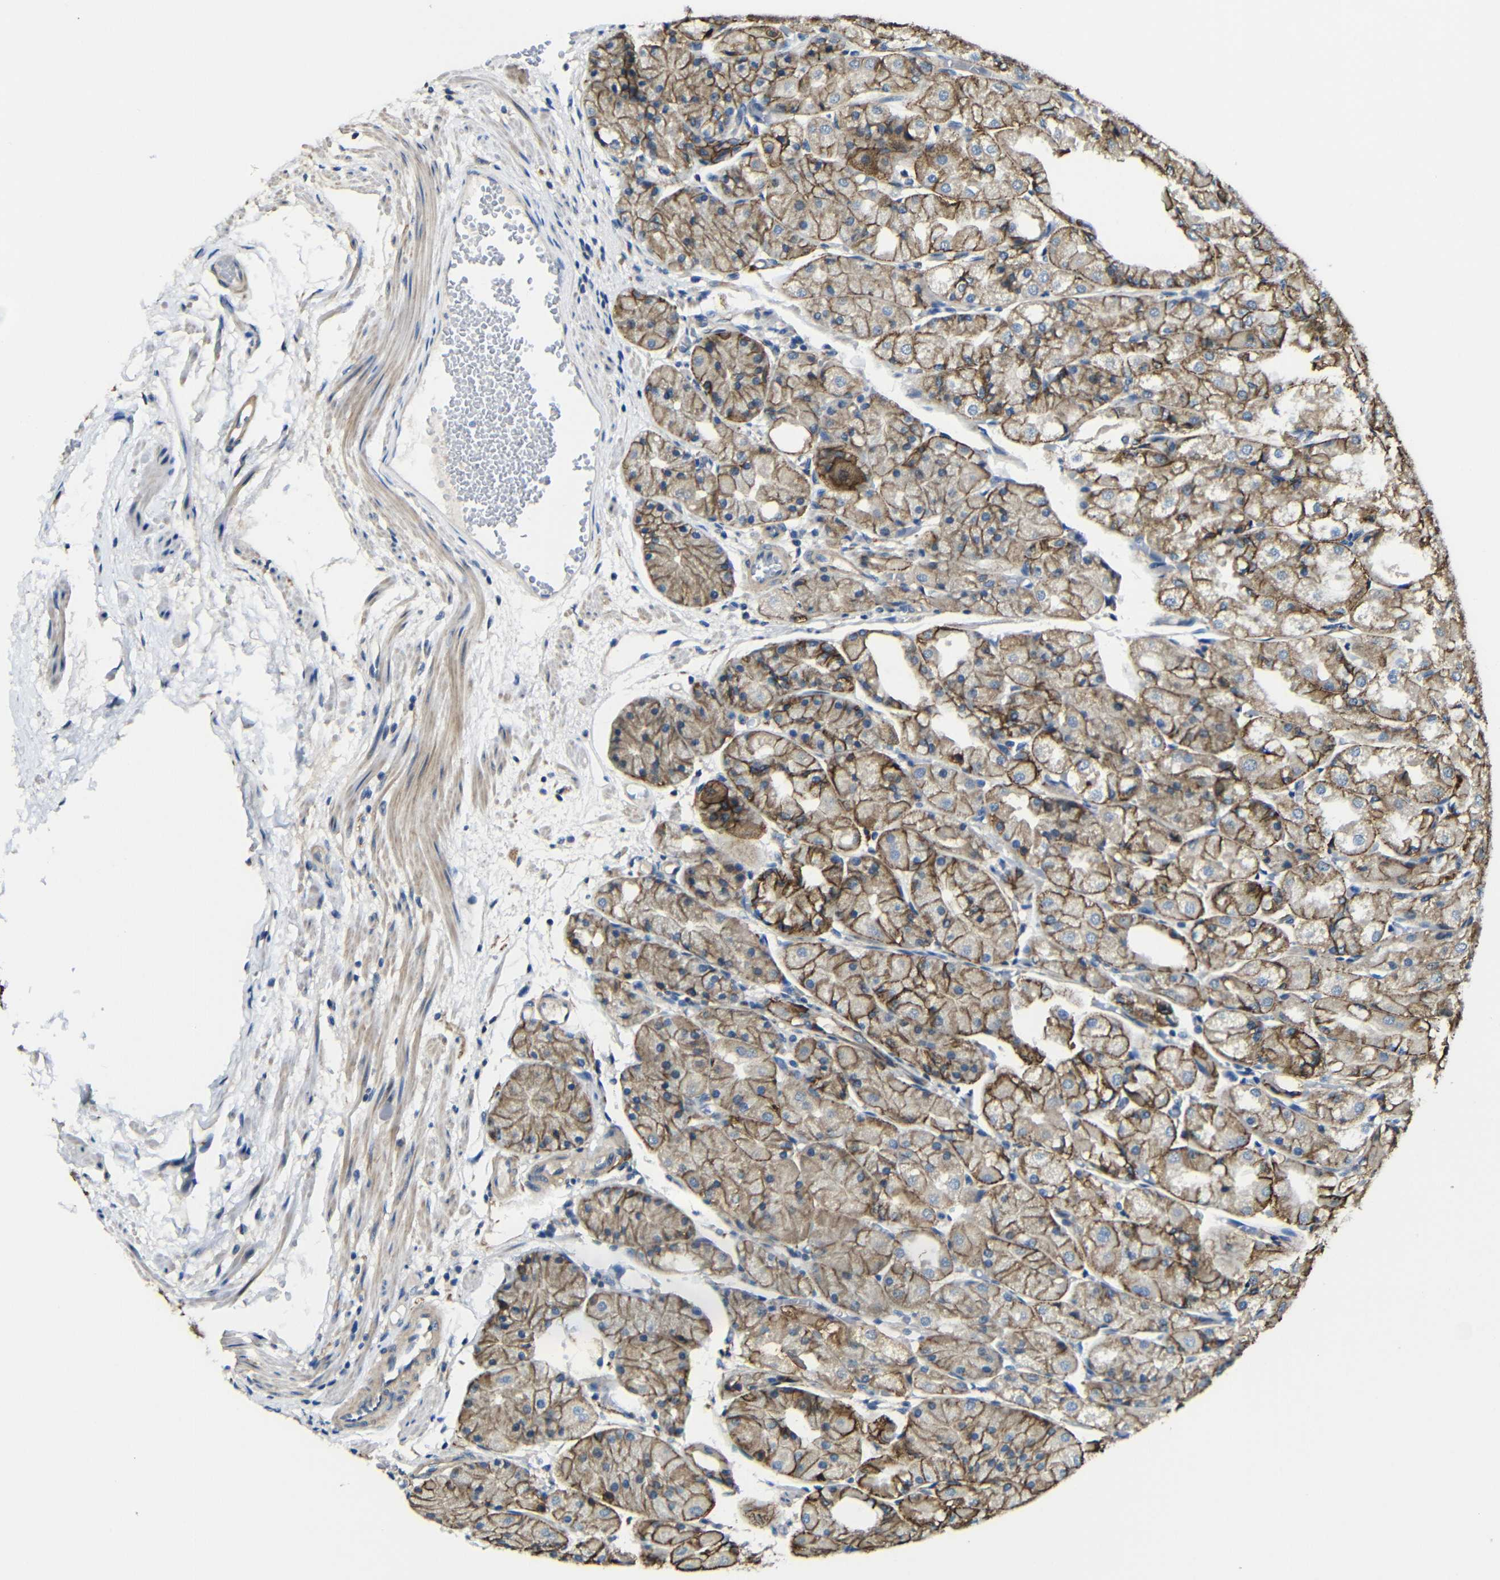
{"staining": {"intensity": "strong", "quantity": "25%-75%", "location": "cytoplasmic/membranous"}, "tissue": "stomach", "cell_type": "Glandular cells", "image_type": "normal", "snomed": [{"axis": "morphology", "description": "Normal tissue, NOS"}, {"axis": "topography", "description": "Stomach, upper"}], "caption": "A brown stain highlights strong cytoplasmic/membranous staining of a protein in glandular cells of normal stomach. (brown staining indicates protein expression, while blue staining denotes nuclei).", "gene": "ZNF90", "patient": {"sex": "male", "age": 72}}